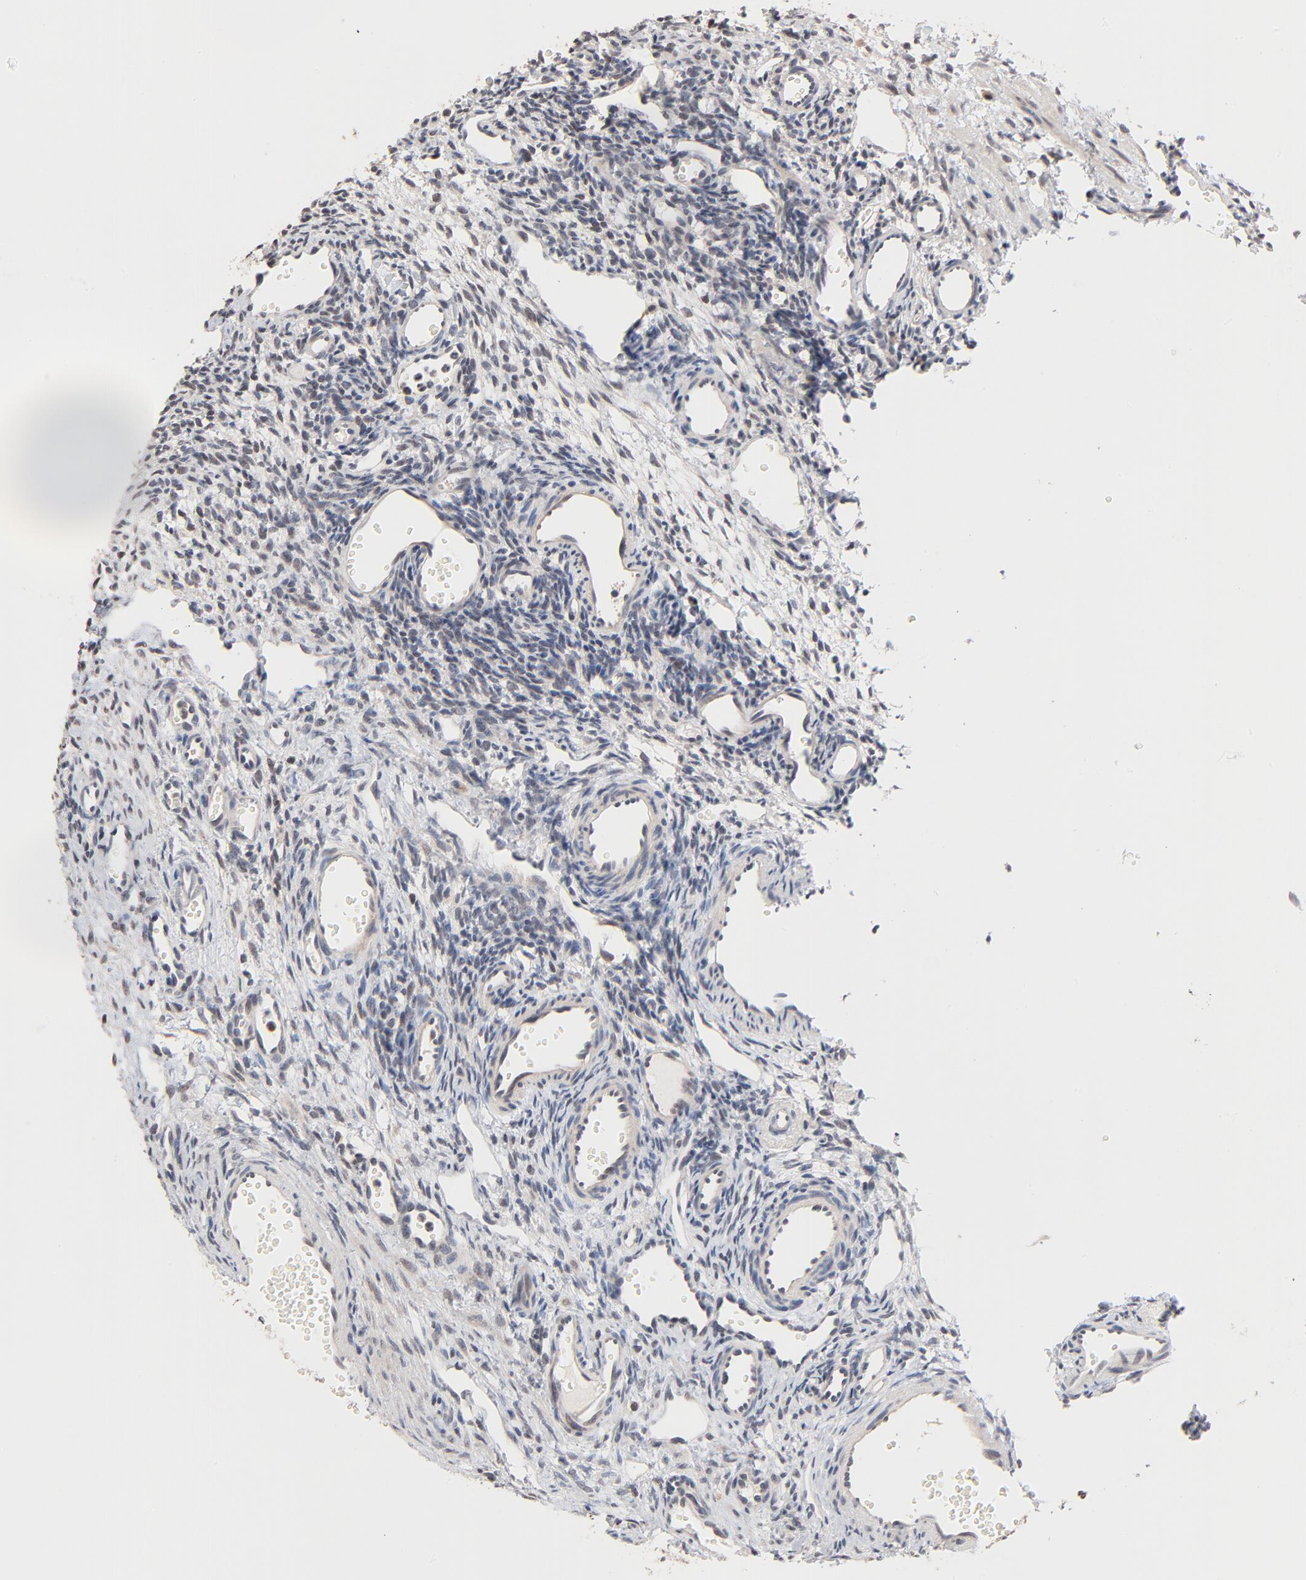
{"staining": {"intensity": "negative", "quantity": "none", "location": "none"}, "tissue": "ovary", "cell_type": "Follicle cells", "image_type": "normal", "snomed": [{"axis": "morphology", "description": "Normal tissue, NOS"}, {"axis": "topography", "description": "Ovary"}], "caption": "Protein analysis of benign ovary exhibits no significant expression in follicle cells. (Immunohistochemistry (ihc), brightfield microscopy, high magnification).", "gene": "MSL2", "patient": {"sex": "female", "age": 33}}